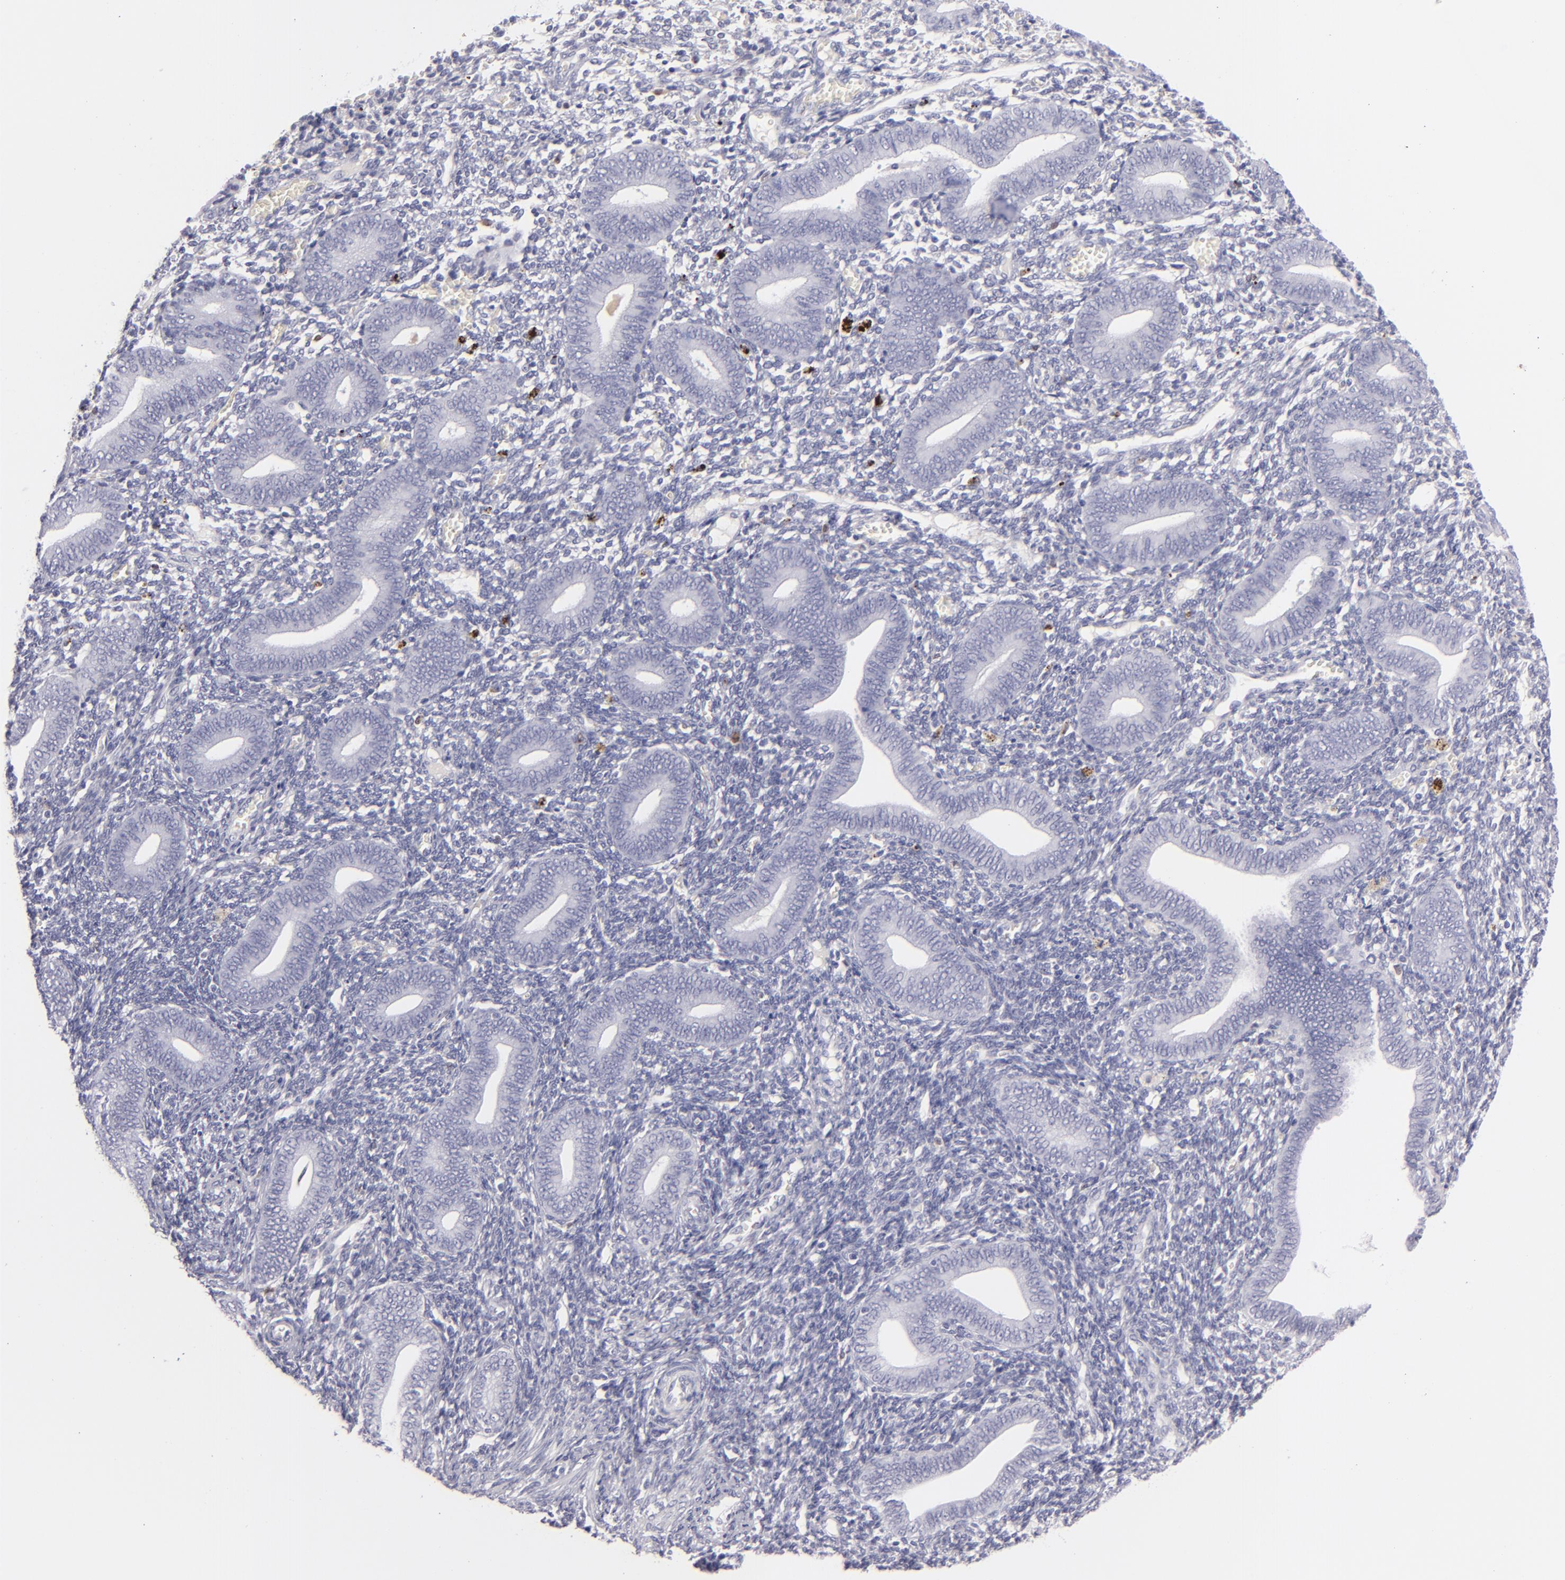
{"staining": {"intensity": "negative", "quantity": "none", "location": "none"}, "tissue": "endometrium", "cell_type": "Cells in endometrial stroma", "image_type": "normal", "snomed": [{"axis": "morphology", "description": "Normal tissue, NOS"}, {"axis": "topography", "description": "Uterus"}, {"axis": "topography", "description": "Endometrium"}], "caption": "DAB (3,3'-diaminobenzidine) immunohistochemical staining of benign human endometrium demonstrates no significant expression in cells in endometrial stroma. (DAB (3,3'-diaminobenzidine) immunohistochemistry visualized using brightfield microscopy, high magnification).", "gene": "F13A1", "patient": {"sex": "female", "age": 33}}